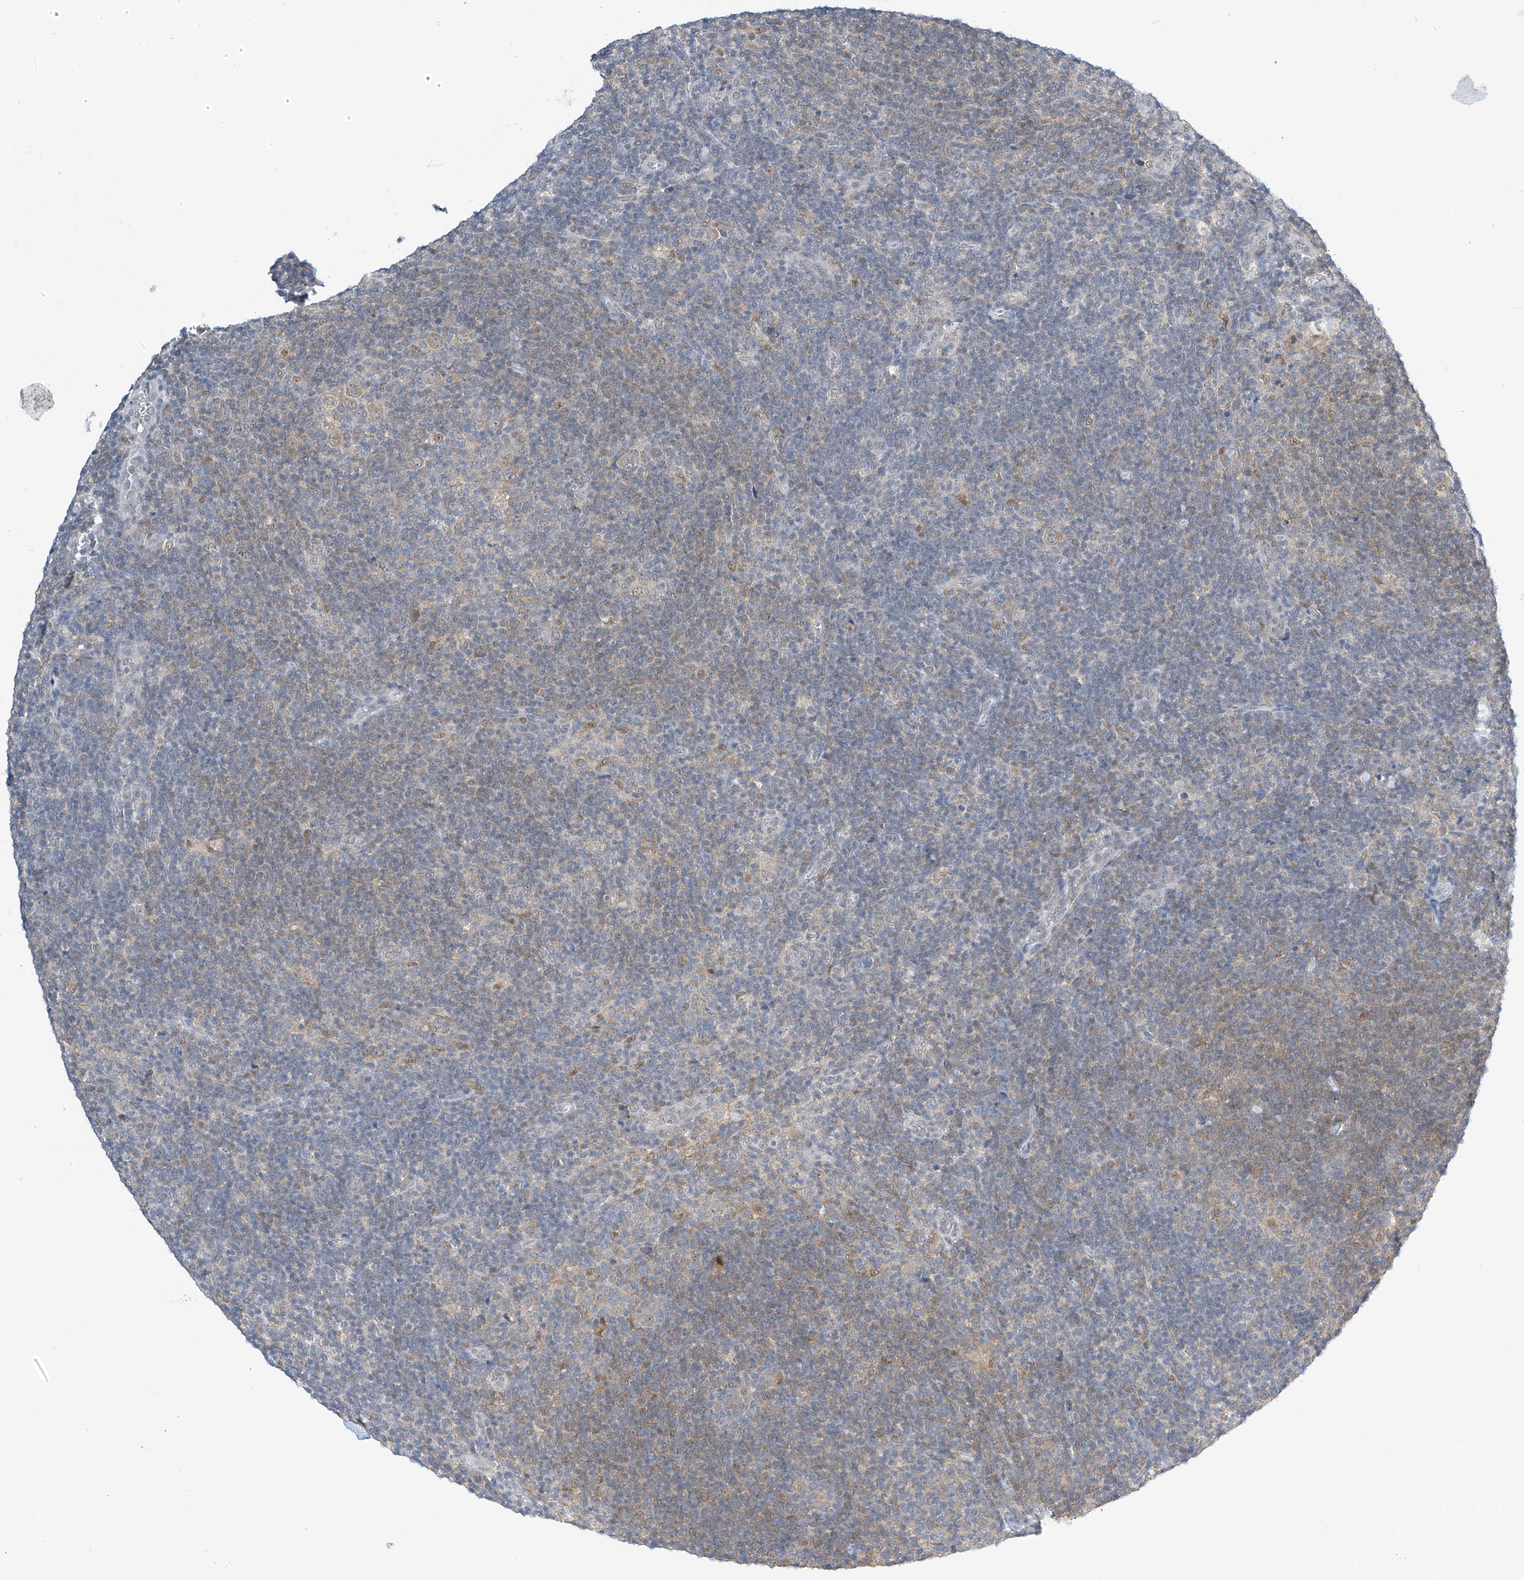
{"staining": {"intensity": "weak", "quantity": "<25%", "location": "cytoplasmic/membranous,nuclear"}, "tissue": "lymphoma", "cell_type": "Tumor cells", "image_type": "cancer", "snomed": [{"axis": "morphology", "description": "Hodgkin's disease, NOS"}, {"axis": "topography", "description": "Lymph node"}], "caption": "Immunohistochemistry (IHC) image of neoplastic tissue: lymphoma stained with DAB demonstrates no significant protein positivity in tumor cells.", "gene": "APLF", "patient": {"sex": "female", "age": 57}}